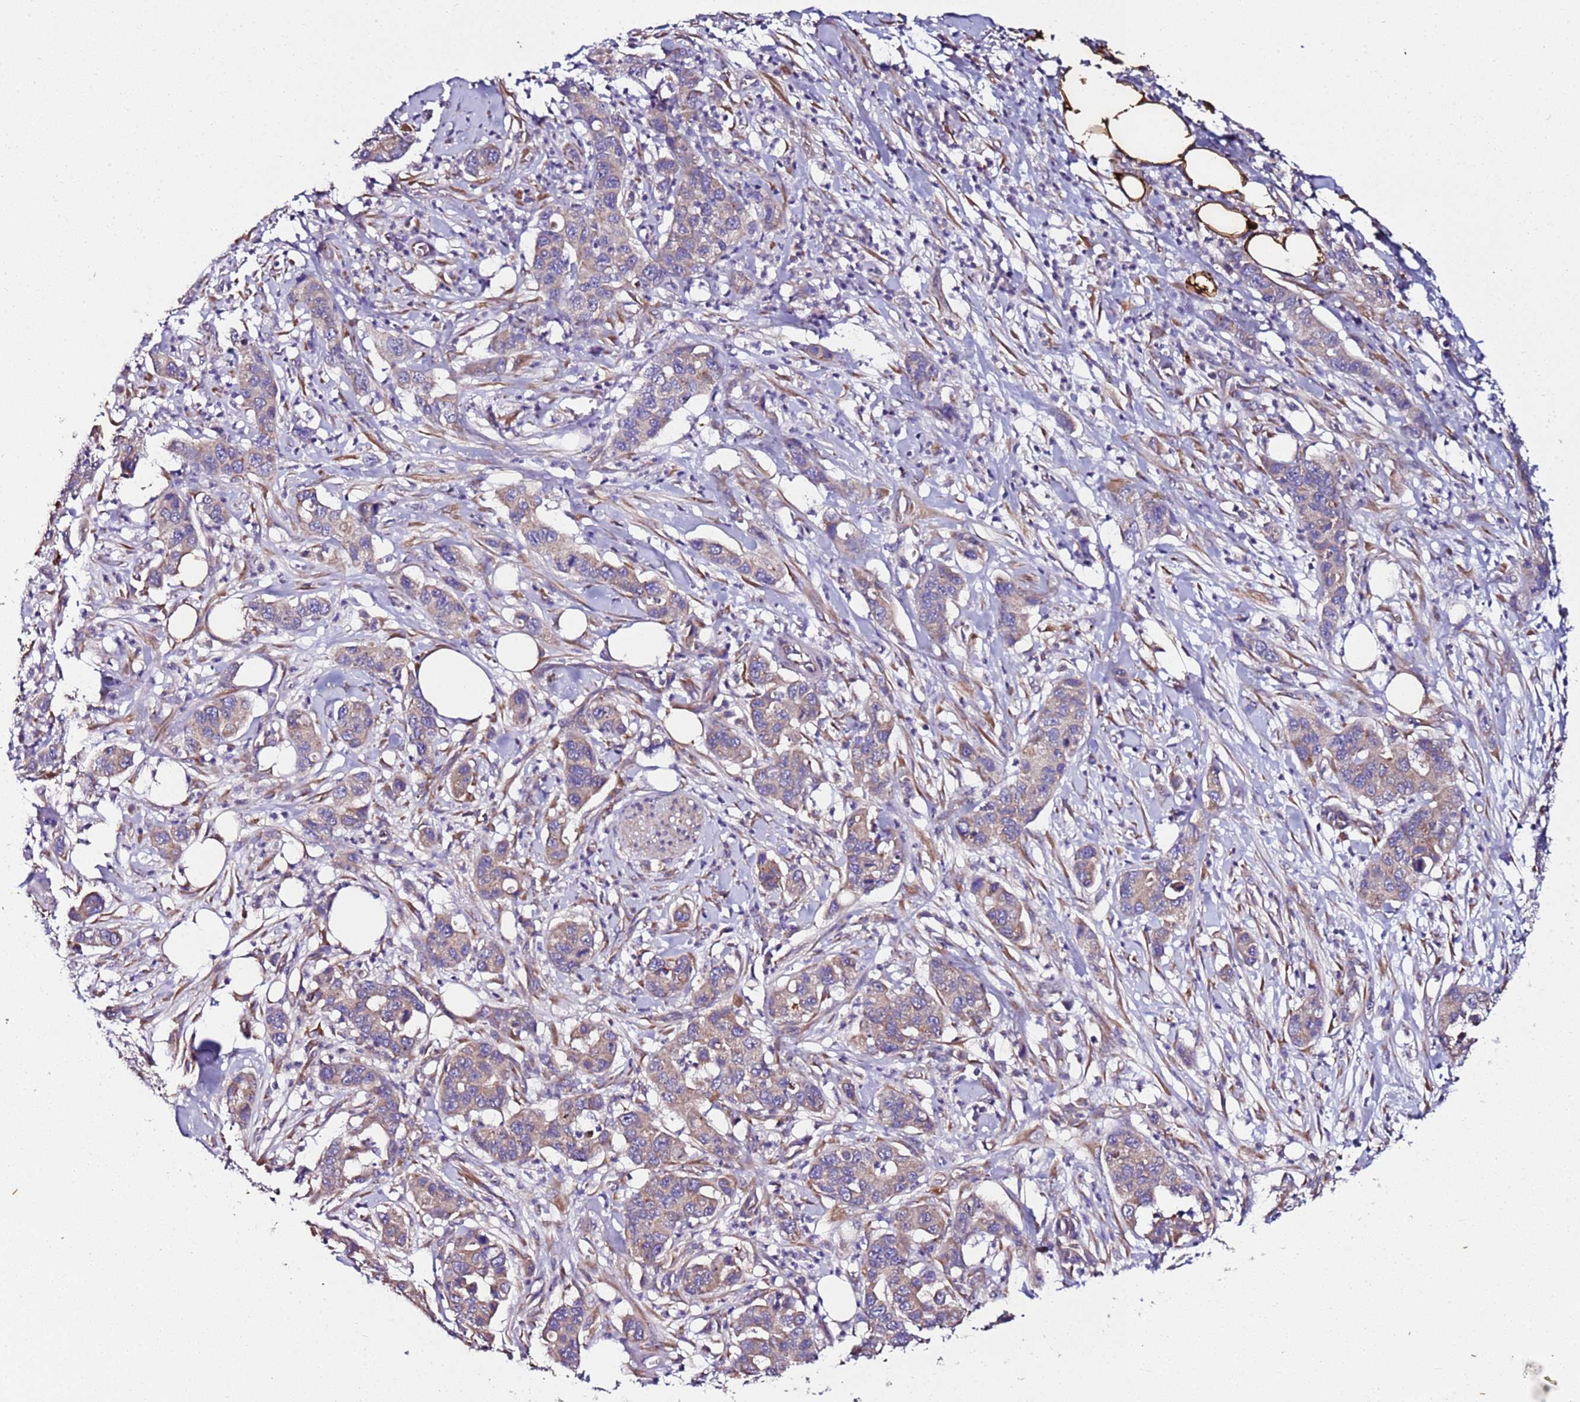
{"staining": {"intensity": "moderate", "quantity": "25%-75%", "location": "cytoplasmic/membranous"}, "tissue": "pancreatic cancer", "cell_type": "Tumor cells", "image_type": "cancer", "snomed": [{"axis": "morphology", "description": "Adenocarcinoma, NOS"}, {"axis": "topography", "description": "Pancreas"}], "caption": "A brown stain shows moderate cytoplasmic/membranous positivity of a protein in human pancreatic cancer (adenocarcinoma) tumor cells.", "gene": "C19orf12", "patient": {"sex": "male", "age": 73}}